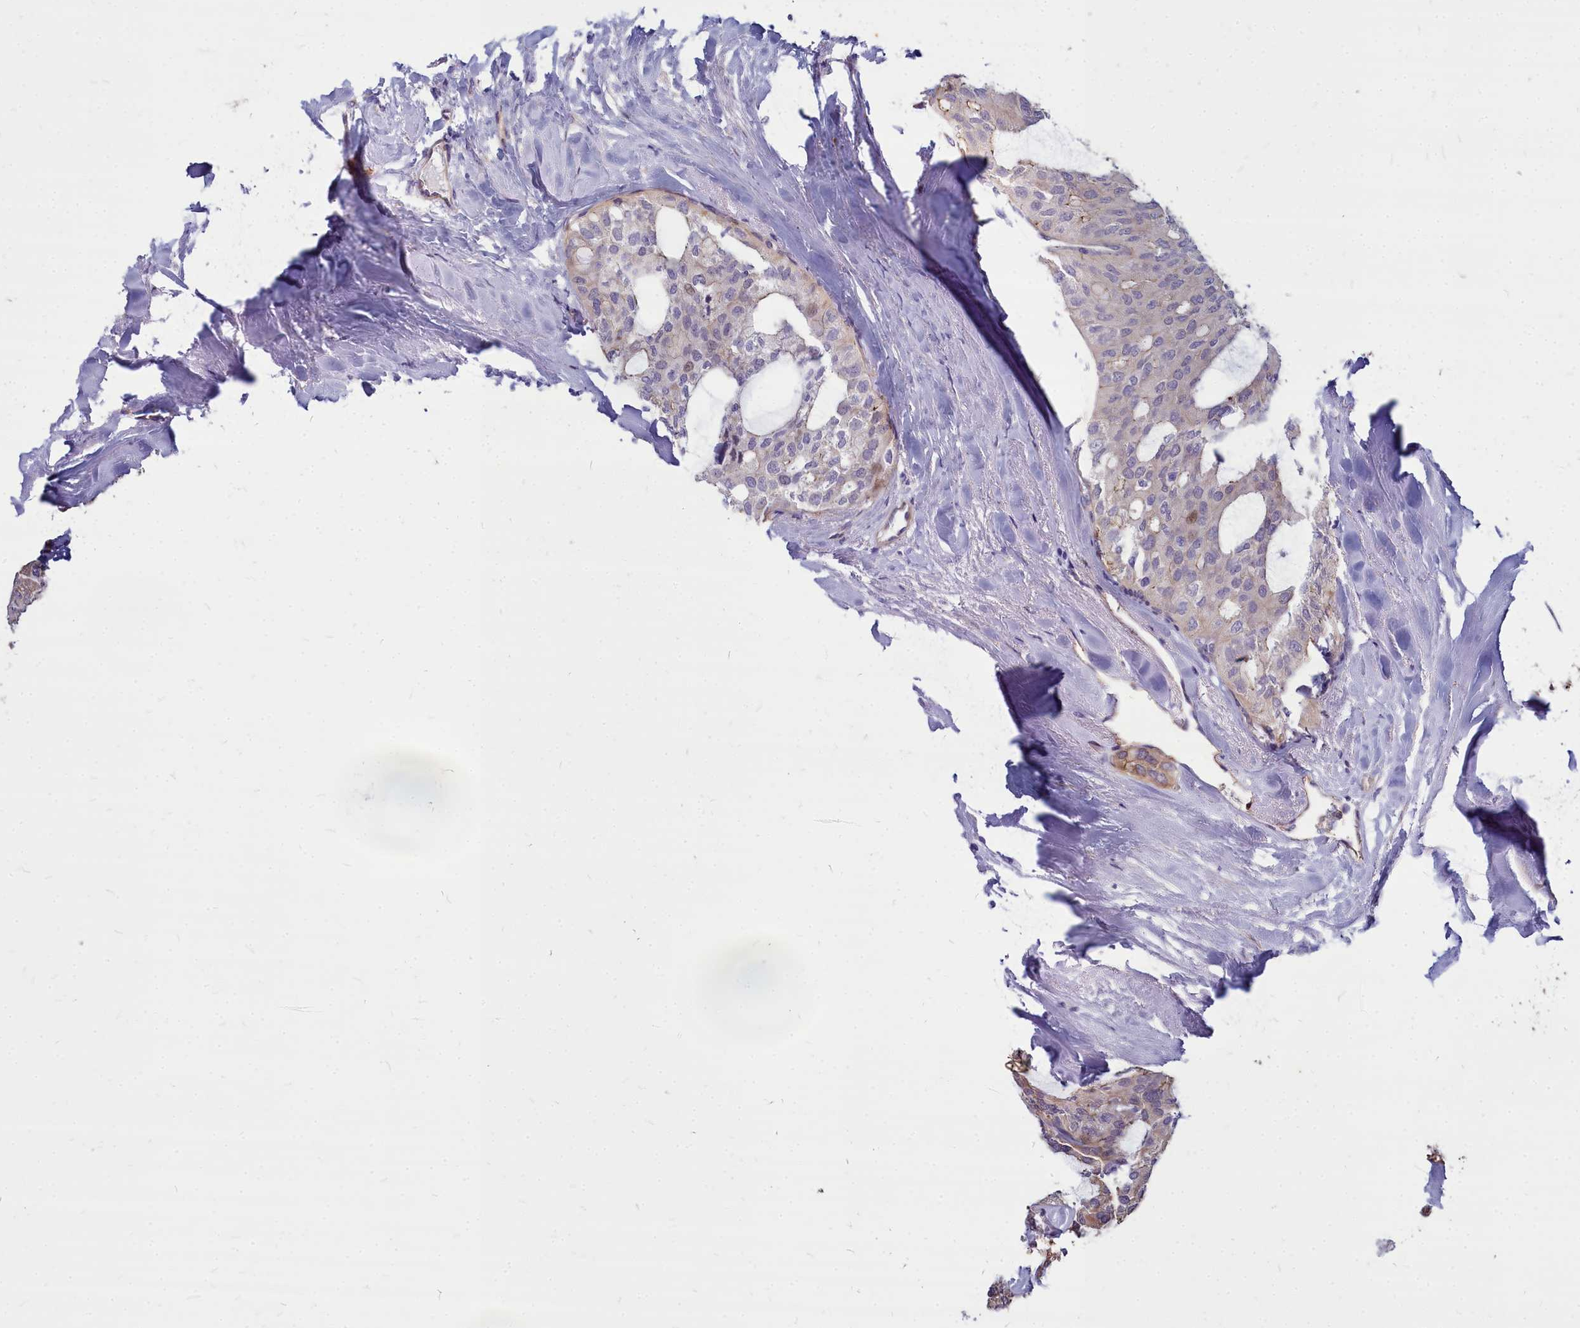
{"staining": {"intensity": "weak", "quantity": "<25%", "location": "cytoplasmic/membranous"}, "tissue": "thyroid cancer", "cell_type": "Tumor cells", "image_type": "cancer", "snomed": [{"axis": "morphology", "description": "Follicular adenoma carcinoma, NOS"}, {"axis": "topography", "description": "Thyroid gland"}], "caption": "A photomicrograph of thyroid cancer stained for a protein shows no brown staining in tumor cells.", "gene": "TTC5", "patient": {"sex": "male", "age": 75}}